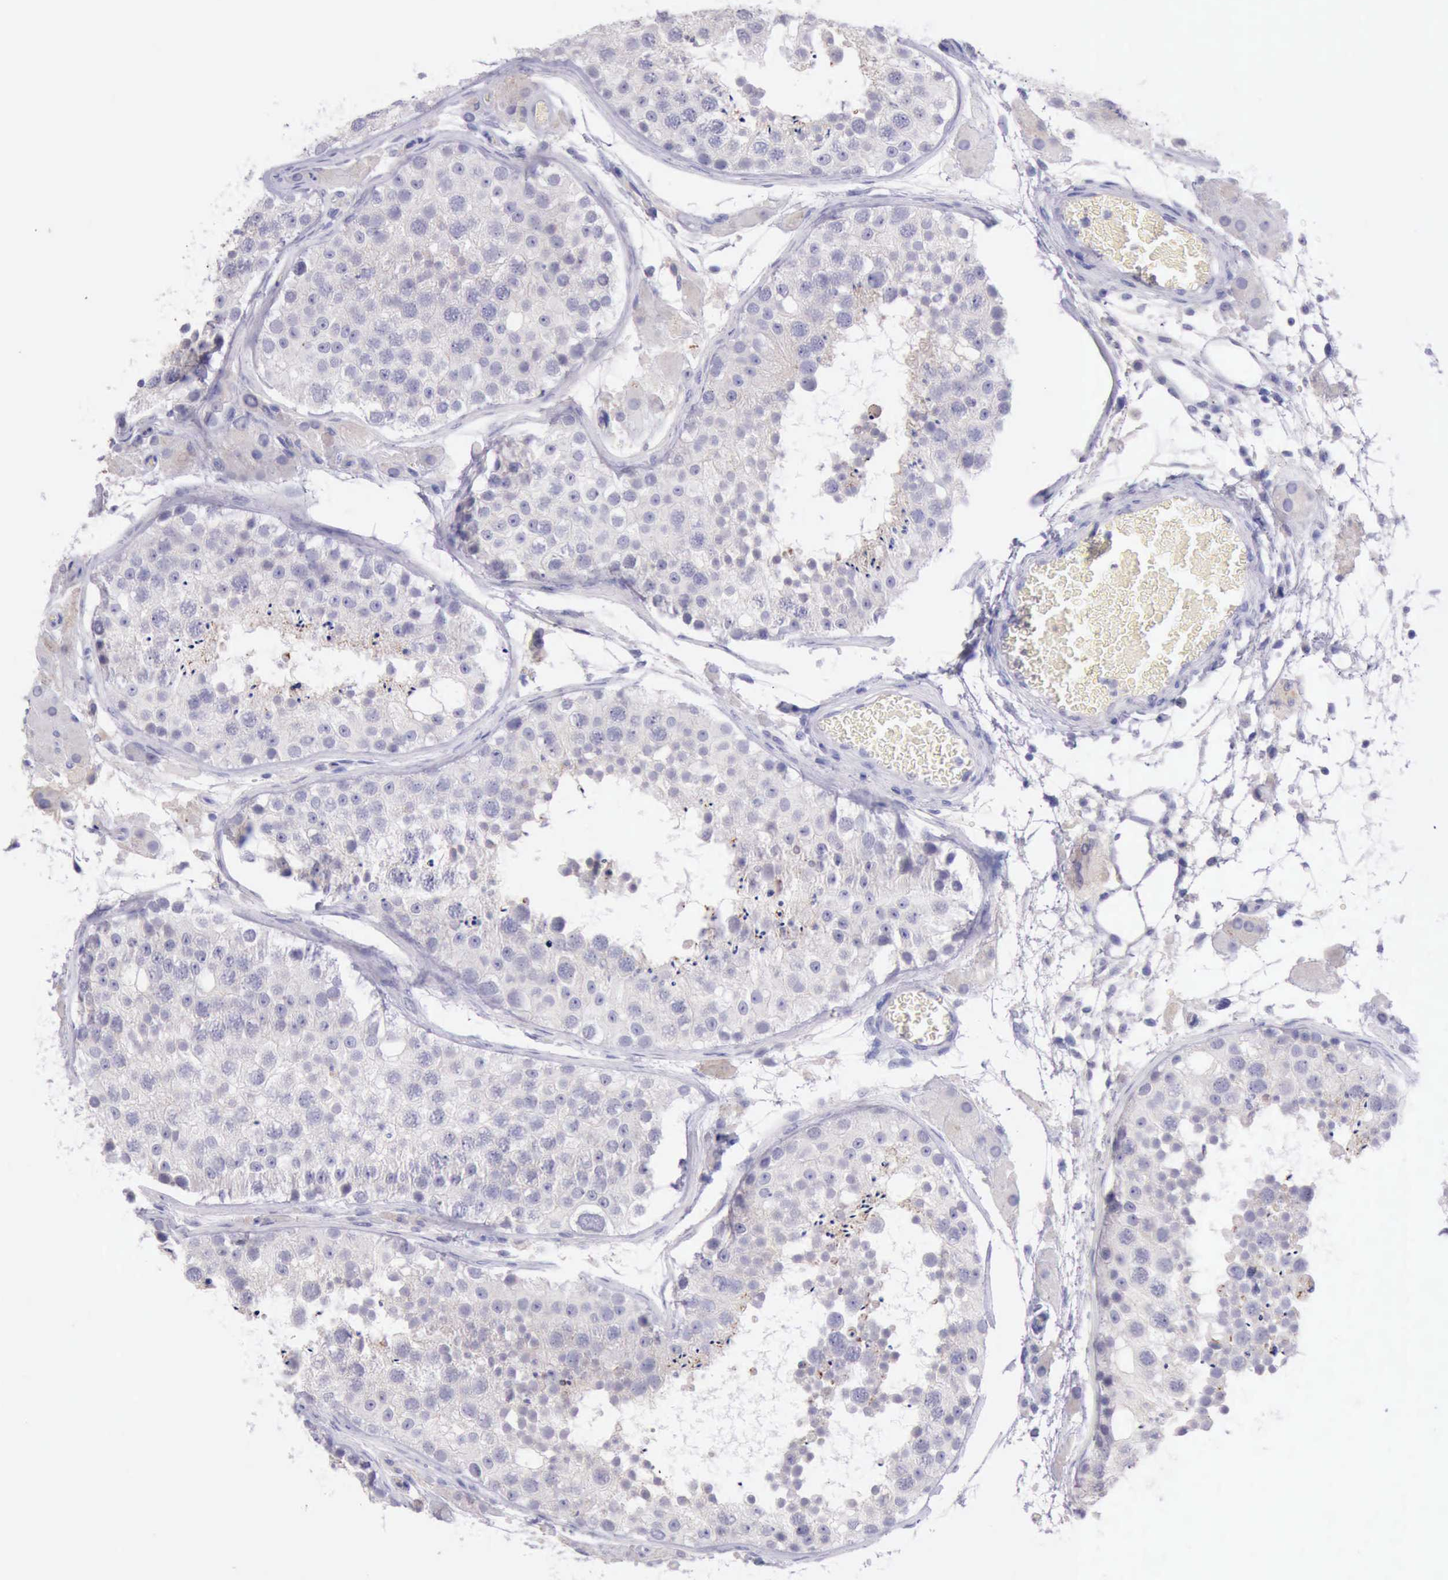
{"staining": {"intensity": "negative", "quantity": "none", "location": "none"}, "tissue": "testis", "cell_type": "Cells in seminiferous ducts", "image_type": "normal", "snomed": [{"axis": "morphology", "description": "Normal tissue, NOS"}, {"axis": "topography", "description": "Testis"}], "caption": "Photomicrograph shows no significant protein positivity in cells in seminiferous ducts of benign testis. Nuclei are stained in blue.", "gene": "LRFN5", "patient": {"sex": "male", "age": 26}}